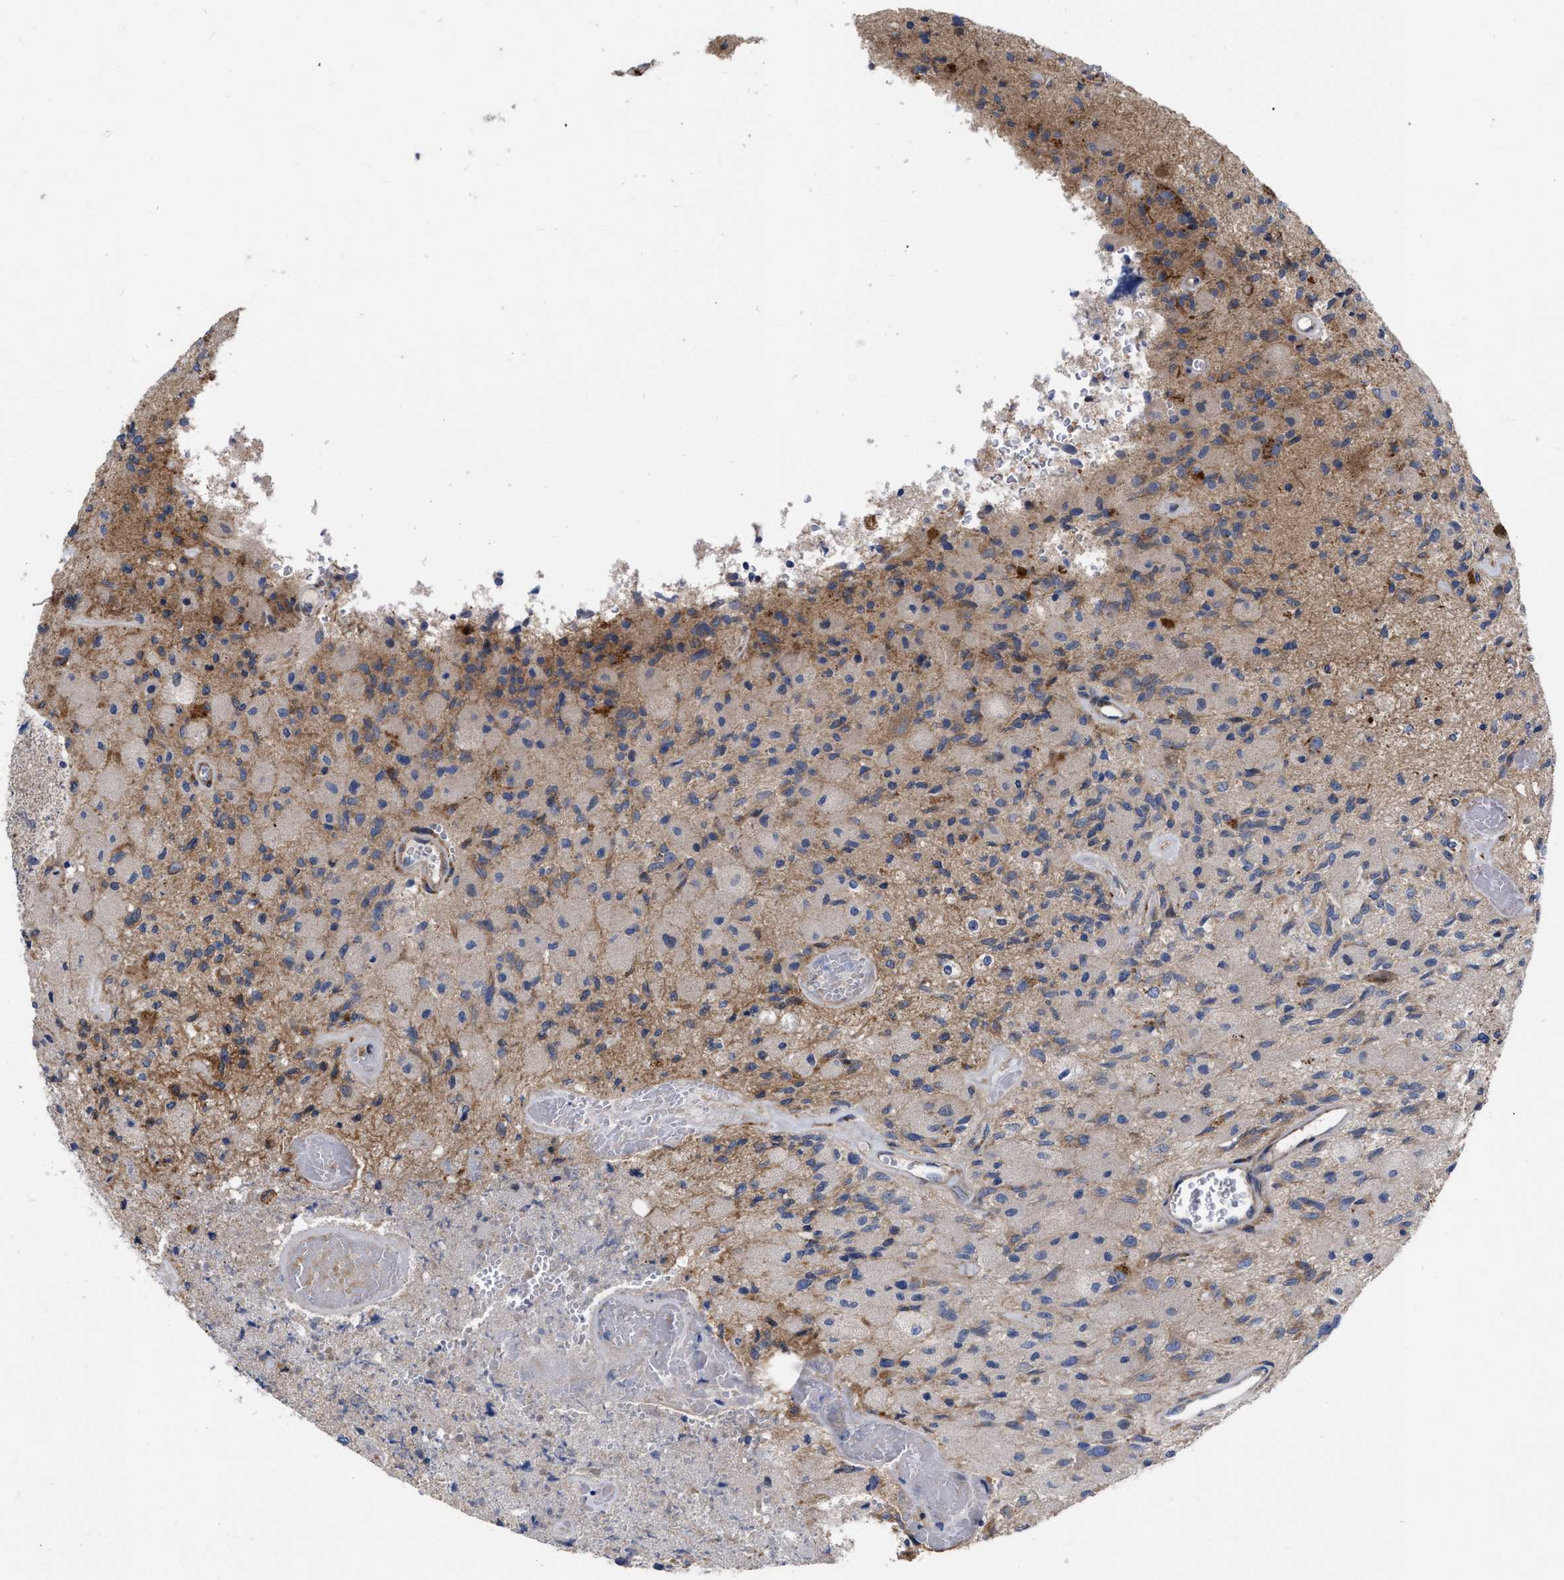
{"staining": {"intensity": "weak", "quantity": "<25%", "location": "cytoplasmic/membranous"}, "tissue": "glioma", "cell_type": "Tumor cells", "image_type": "cancer", "snomed": [{"axis": "morphology", "description": "Normal tissue, NOS"}, {"axis": "morphology", "description": "Glioma, malignant, High grade"}, {"axis": "topography", "description": "Cerebral cortex"}], "caption": "An image of glioma stained for a protein shows no brown staining in tumor cells. The staining was performed using DAB (3,3'-diaminobenzidine) to visualize the protein expression in brown, while the nuclei were stained in blue with hematoxylin (Magnification: 20x).", "gene": "MLST8", "patient": {"sex": "male", "age": 77}}